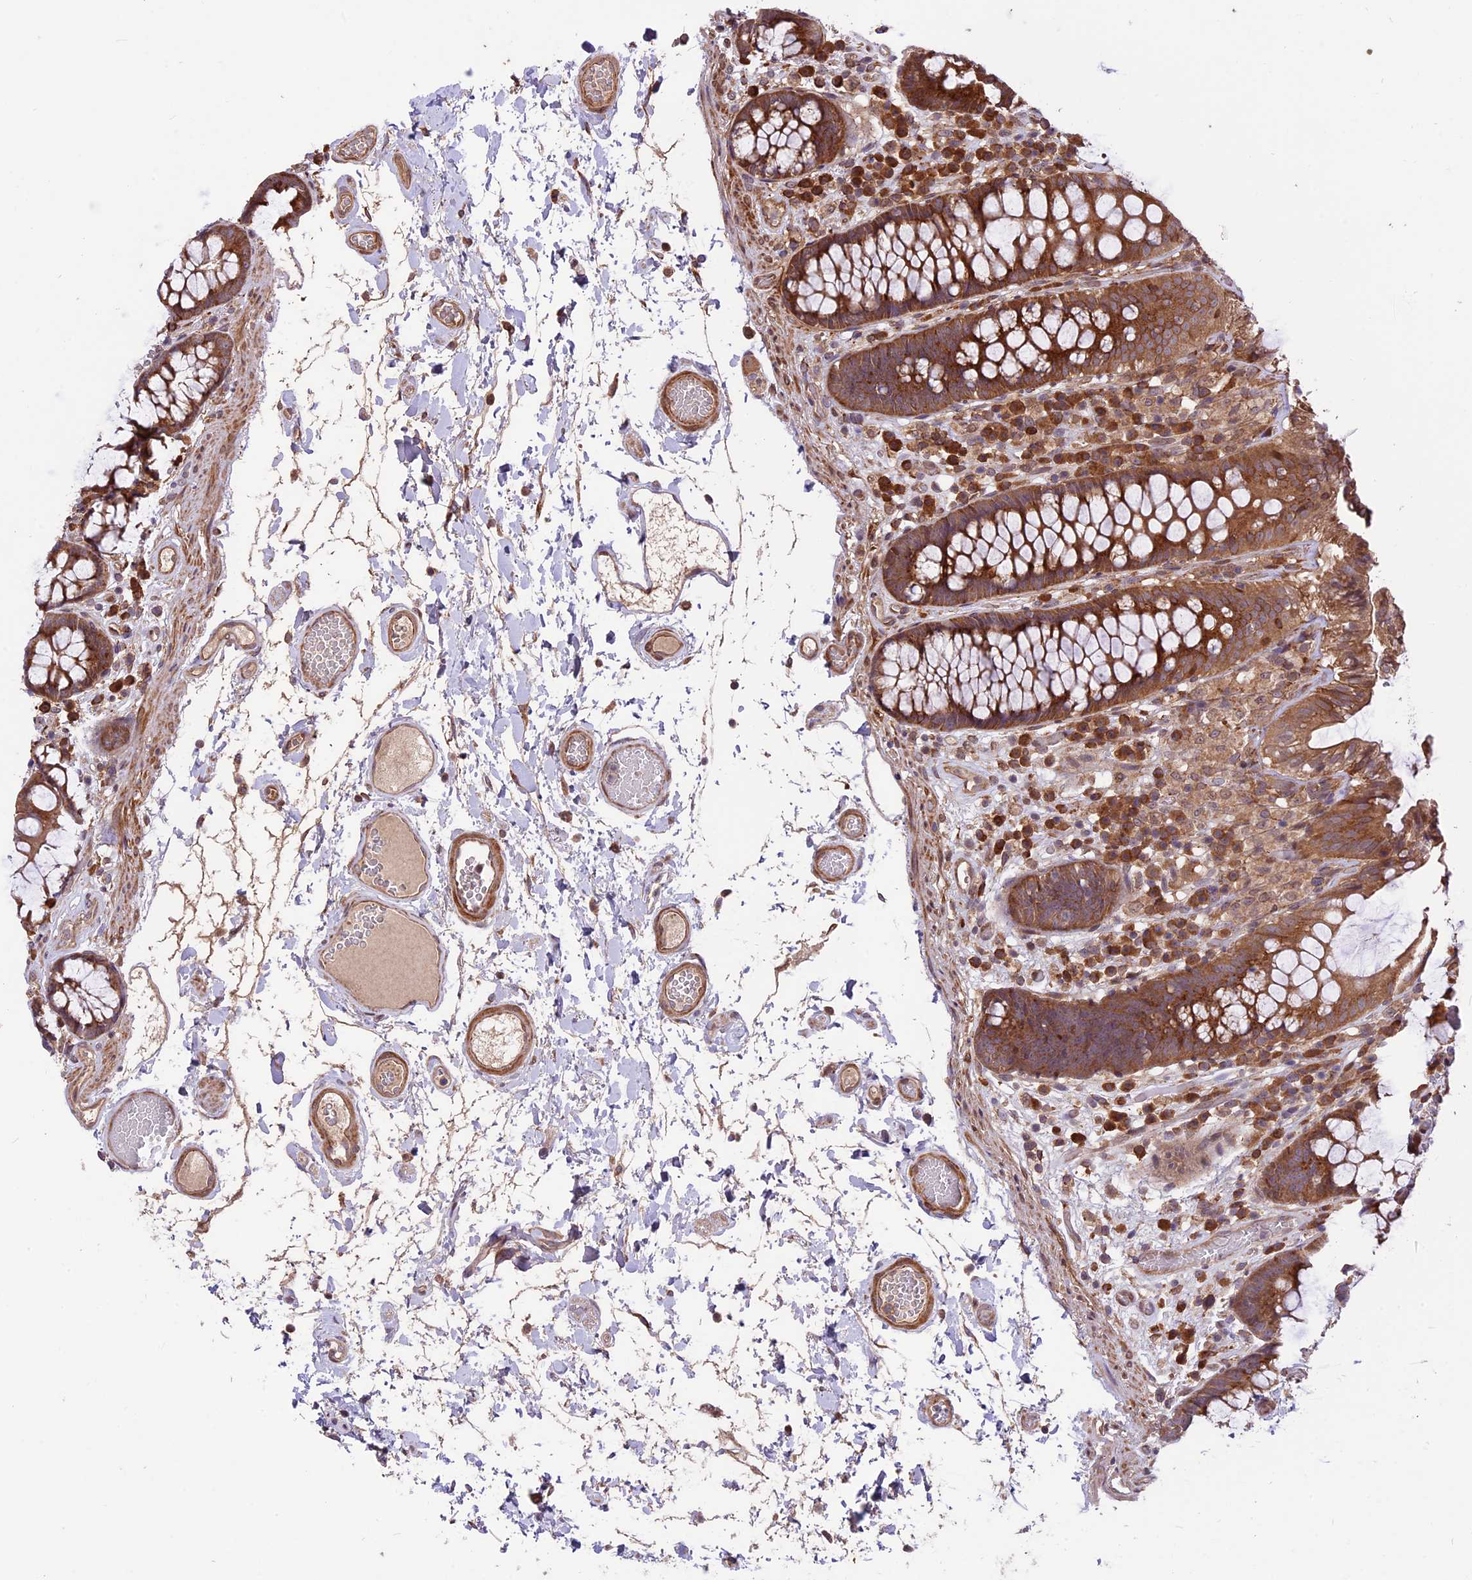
{"staining": {"intensity": "moderate", "quantity": ">75%", "location": "cytoplasmic/membranous"}, "tissue": "colon", "cell_type": "Endothelial cells", "image_type": "normal", "snomed": [{"axis": "morphology", "description": "Normal tissue, NOS"}, {"axis": "topography", "description": "Colon"}], "caption": "Protein expression analysis of benign colon demonstrates moderate cytoplasmic/membranous expression in approximately >75% of endothelial cells. (IHC, brightfield microscopy, high magnification).", "gene": "HDAC5", "patient": {"sex": "male", "age": 84}}